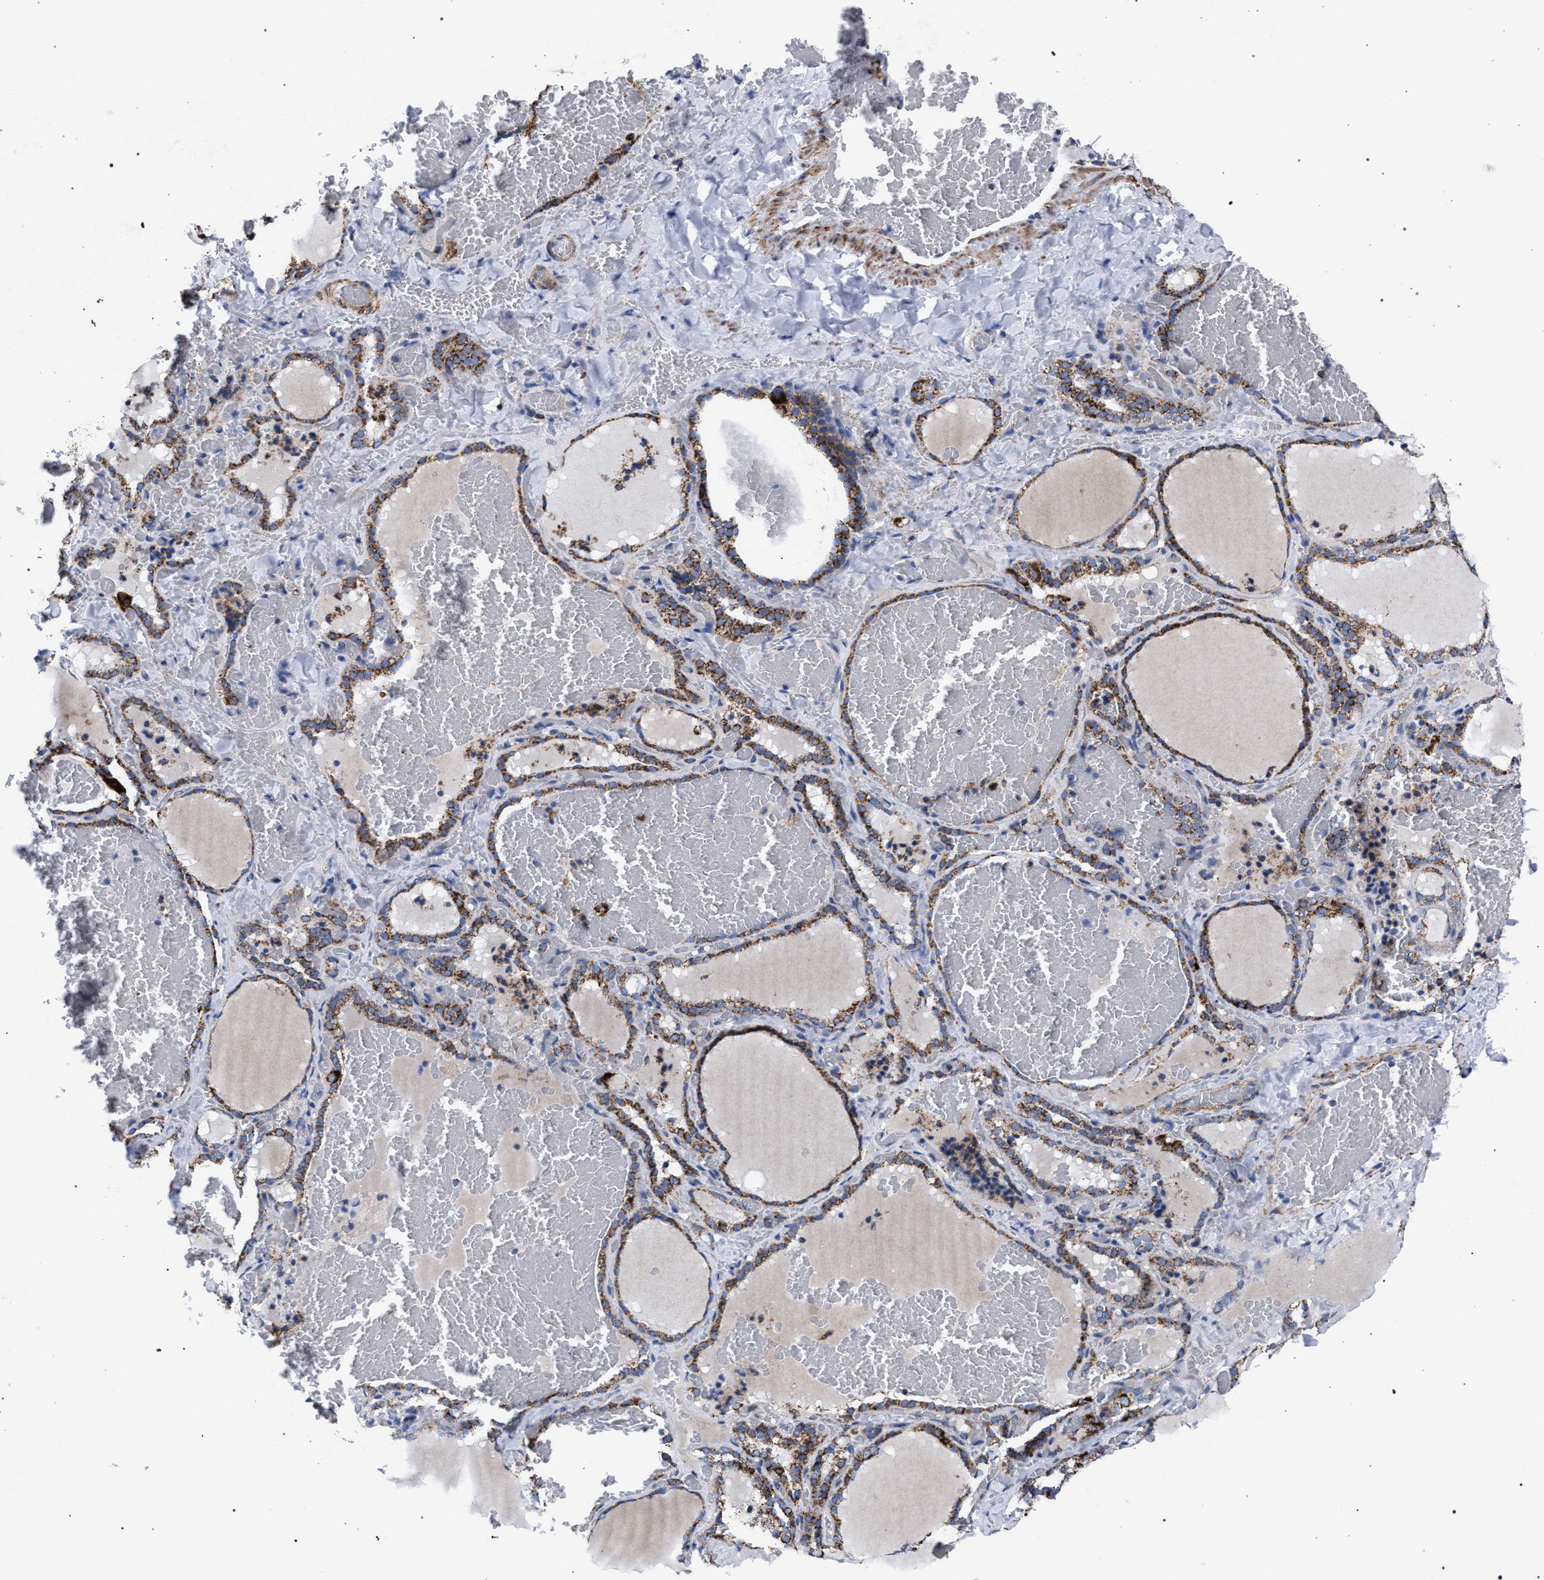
{"staining": {"intensity": "moderate", "quantity": ">75%", "location": "cytoplasmic/membranous"}, "tissue": "thyroid gland", "cell_type": "Glandular cells", "image_type": "normal", "snomed": [{"axis": "morphology", "description": "Normal tissue, NOS"}, {"axis": "topography", "description": "Thyroid gland"}], "caption": "Immunohistochemical staining of unremarkable thyroid gland demonstrates medium levels of moderate cytoplasmic/membranous expression in about >75% of glandular cells.", "gene": "ACADS", "patient": {"sex": "female", "age": 22}}